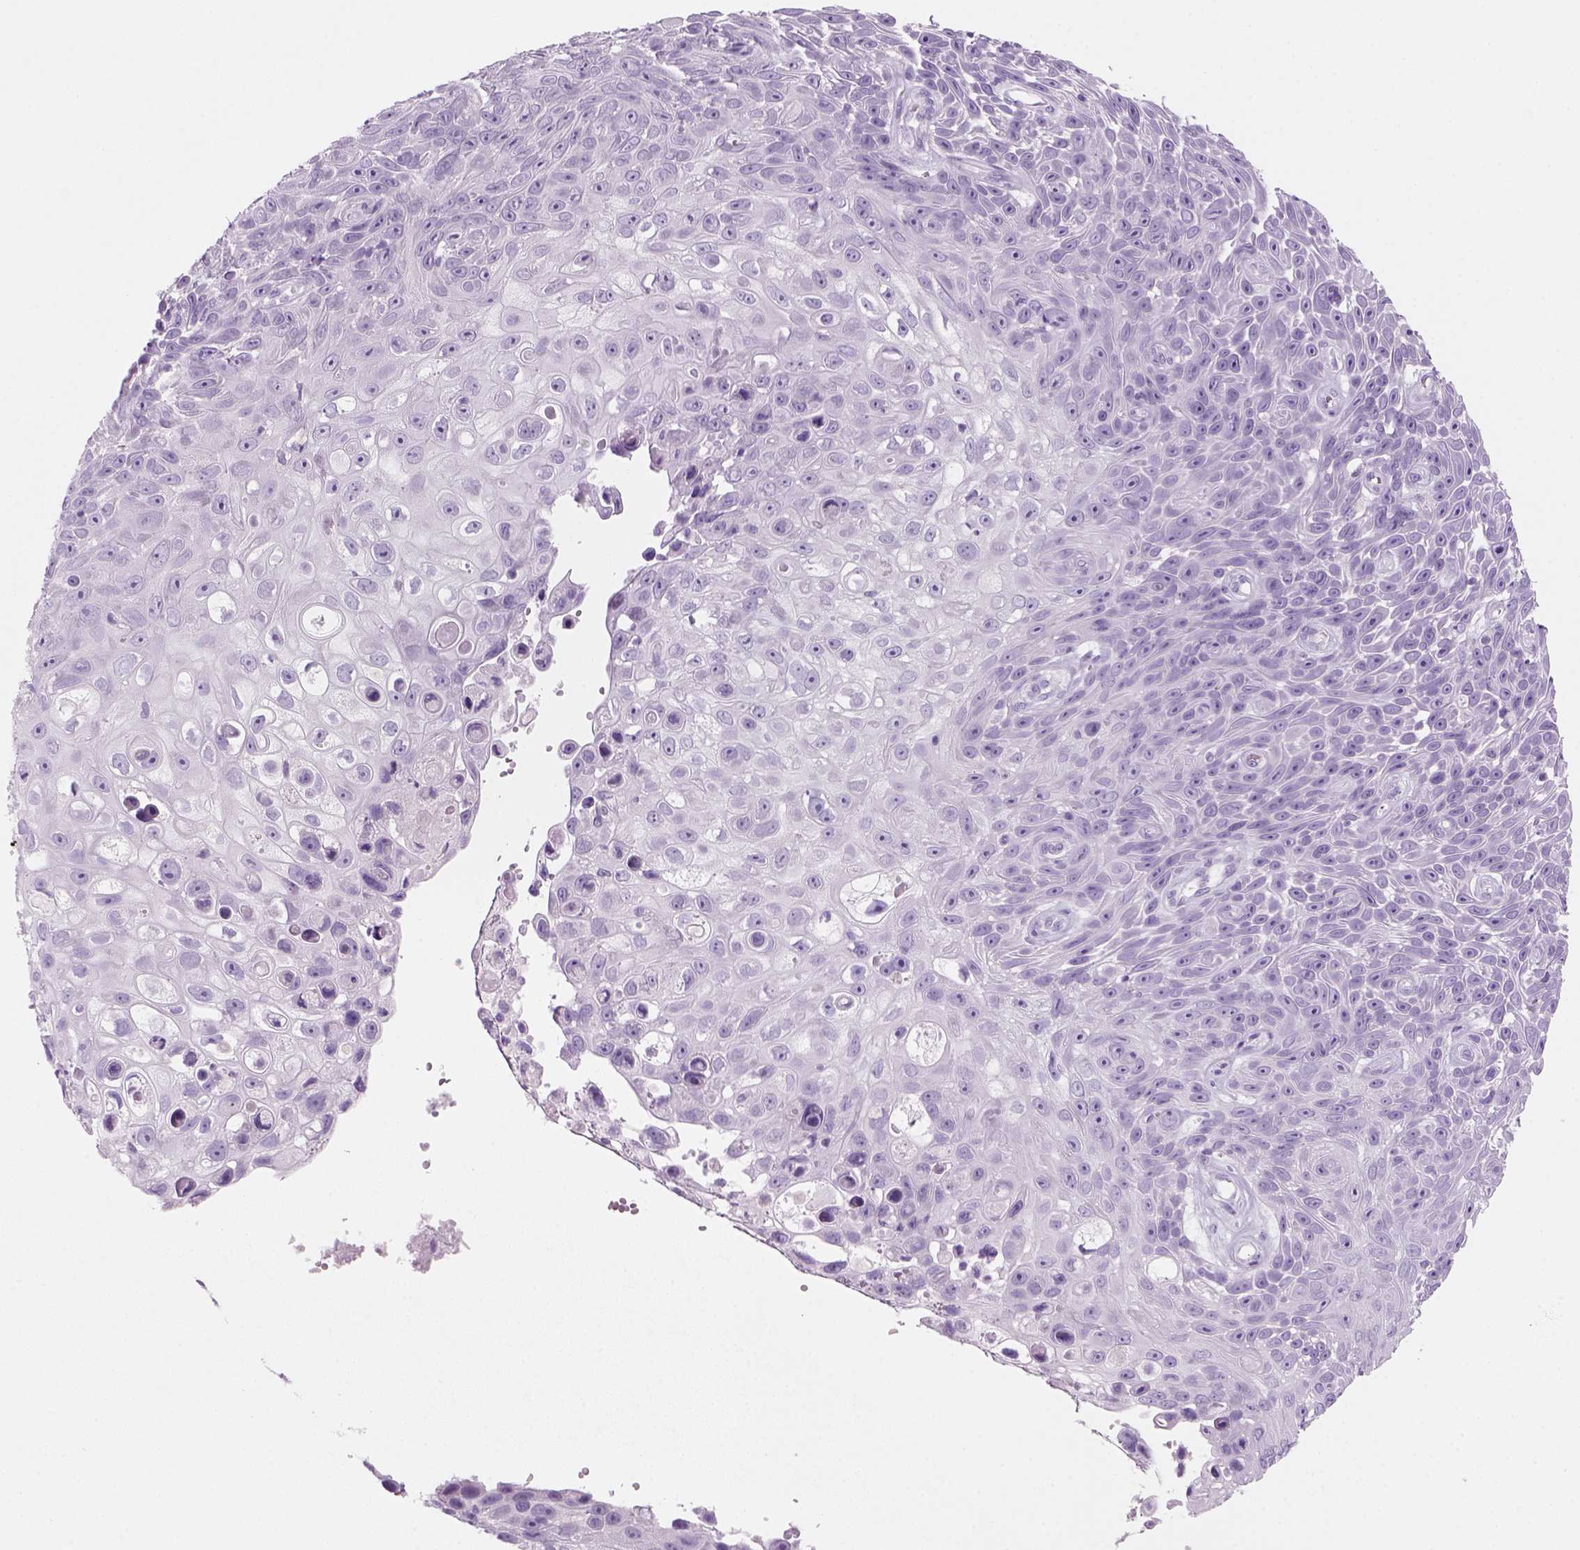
{"staining": {"intensity": "negative", "quantity": "none", "location": "none"}, "tissue": "skin cancer", "cell_type": "Tumor cells", "image_type": "cancer", "snomed": [{"axis": "morphology", "description": "Squamous cell carcinoma, NOS"}, {"axis": "topography", "description": "Skin"}], "caption": "The IHC micrograph has no significant positivity in tumor cells of skin squamous cell carcinoma tissue.", "gene": "KRTAP11-1", "patient": {"sex": "male", "age": 82}}